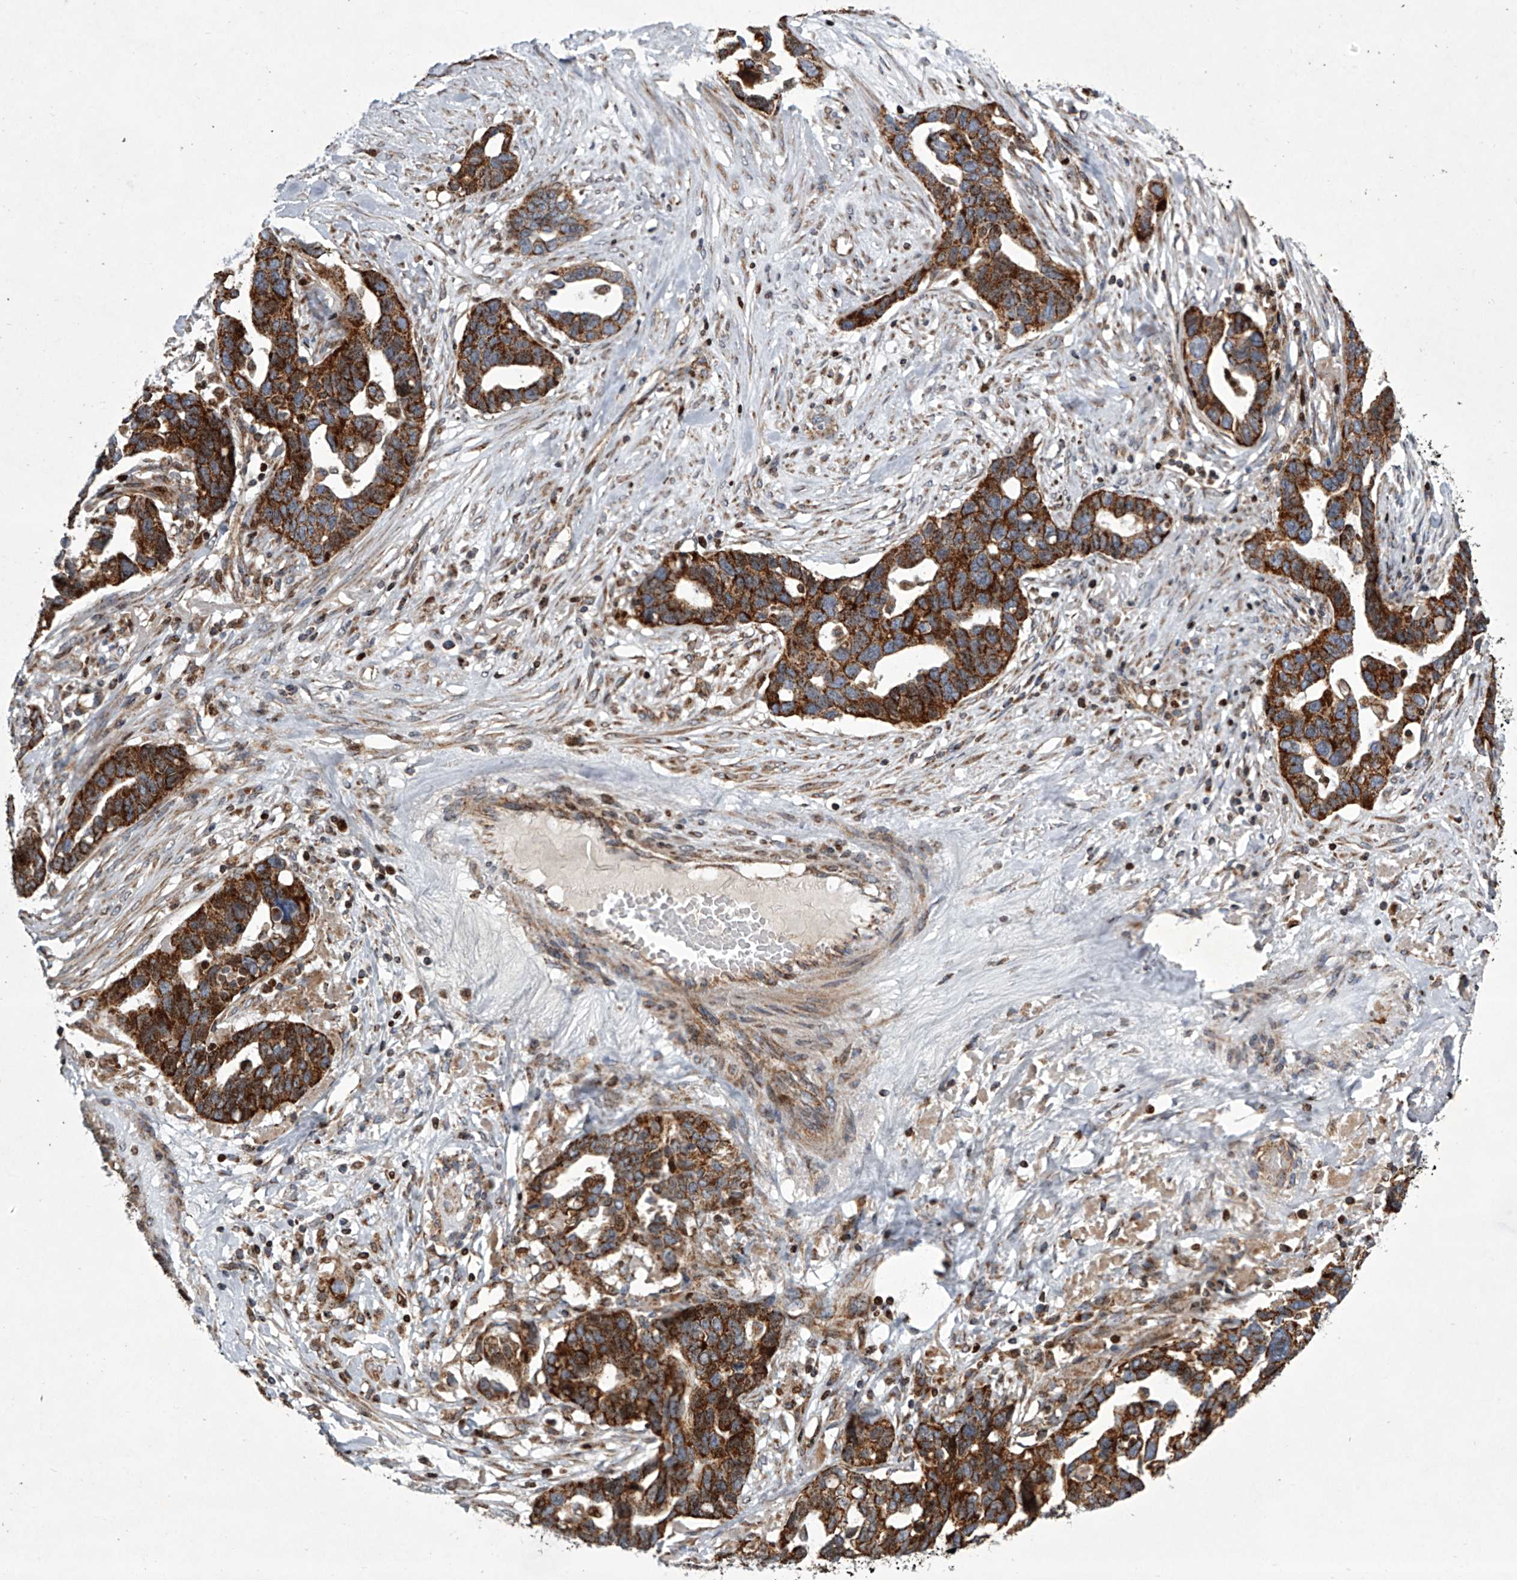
{"staining": {"intensity": "strong", "quantity": ">75%", "location": "cytoplasmic/membranous"}, "tissue": "ovarian cancer", "cell_type": "Tumor cells", "image_type": "cancer", "snomed": [{"axis": "morphology", "description": "Cystadenocarcinoma, serous, NOS"}, {"axis": "topography", "description": "Ovary"}], "caption": "The immunohistochemical stain shows strong cytoplasmic/membranous staining in tumor cells of ovarian serous cystadenocarcinoma tissue.", "gene": "STRADA", "patient": {"sex": "female", "age": 54}}